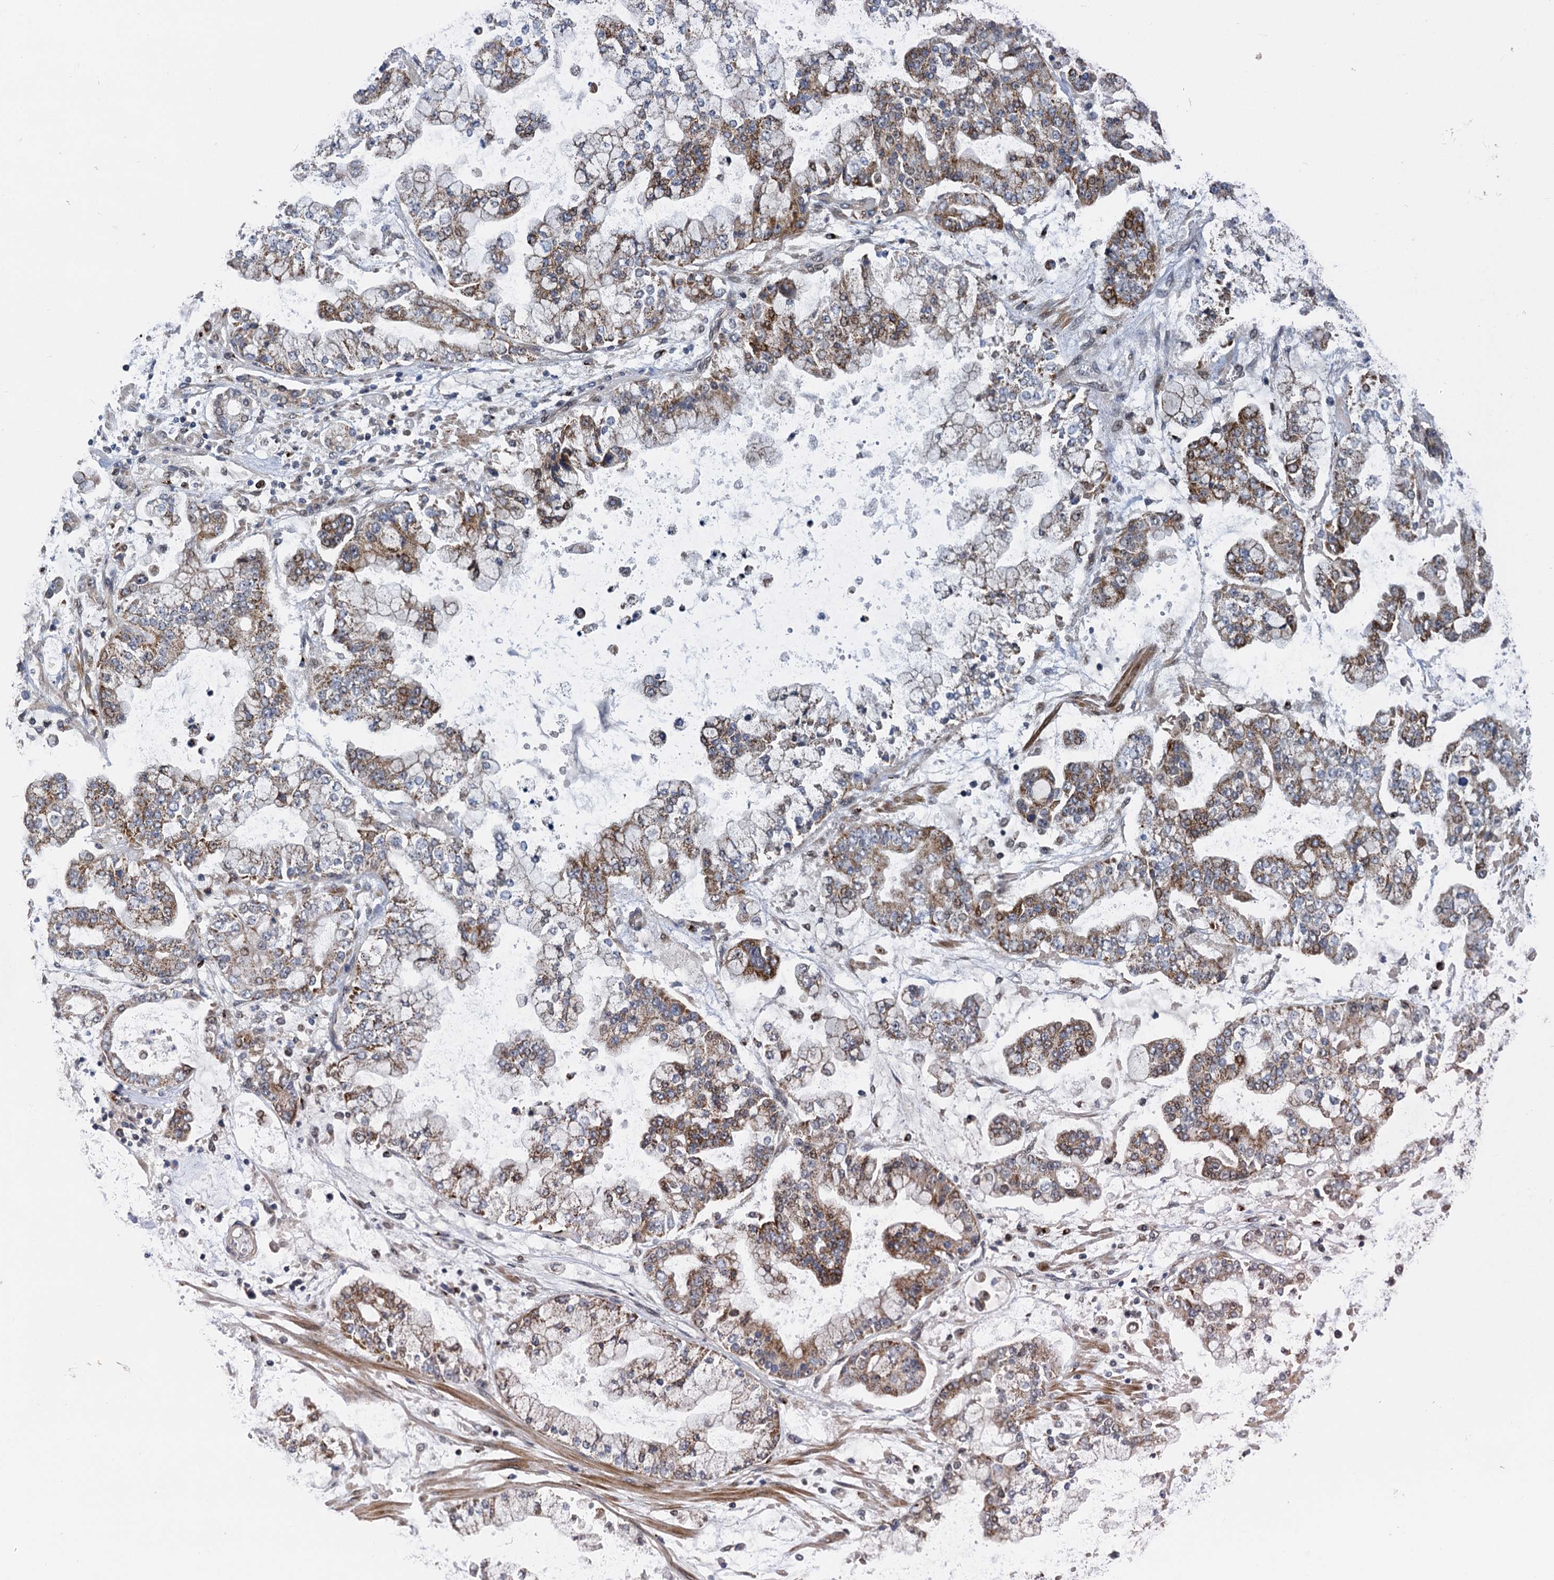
{"staining": {"intensity": "moderate", "quantity": ">75%", "location": "cytoplasmic/membranous"}, "tissue": "stomach cancer", "cell_type": "Tumor cells", "image_type": "cancer", "snomed": [{"axis": "morphology", "description": "Normal tissue, NOS"}, {"axis": "morphology", "description": "Adenocarcinoma, NOS"}, {"axis": "topography", "description": "Stomach, upper"}, {"axis": "topography", "description": "Stomach"}], "caption": "This histopathology image demonstrates immunohistochemistry staining of stomach cancer (adenocarcinoma), with medium moderate cytoplasmic/membranous staining in about >75% of tumor cells.", "gene": "GAL3ST4", "patient": {"sex": "male", "age": 76}}